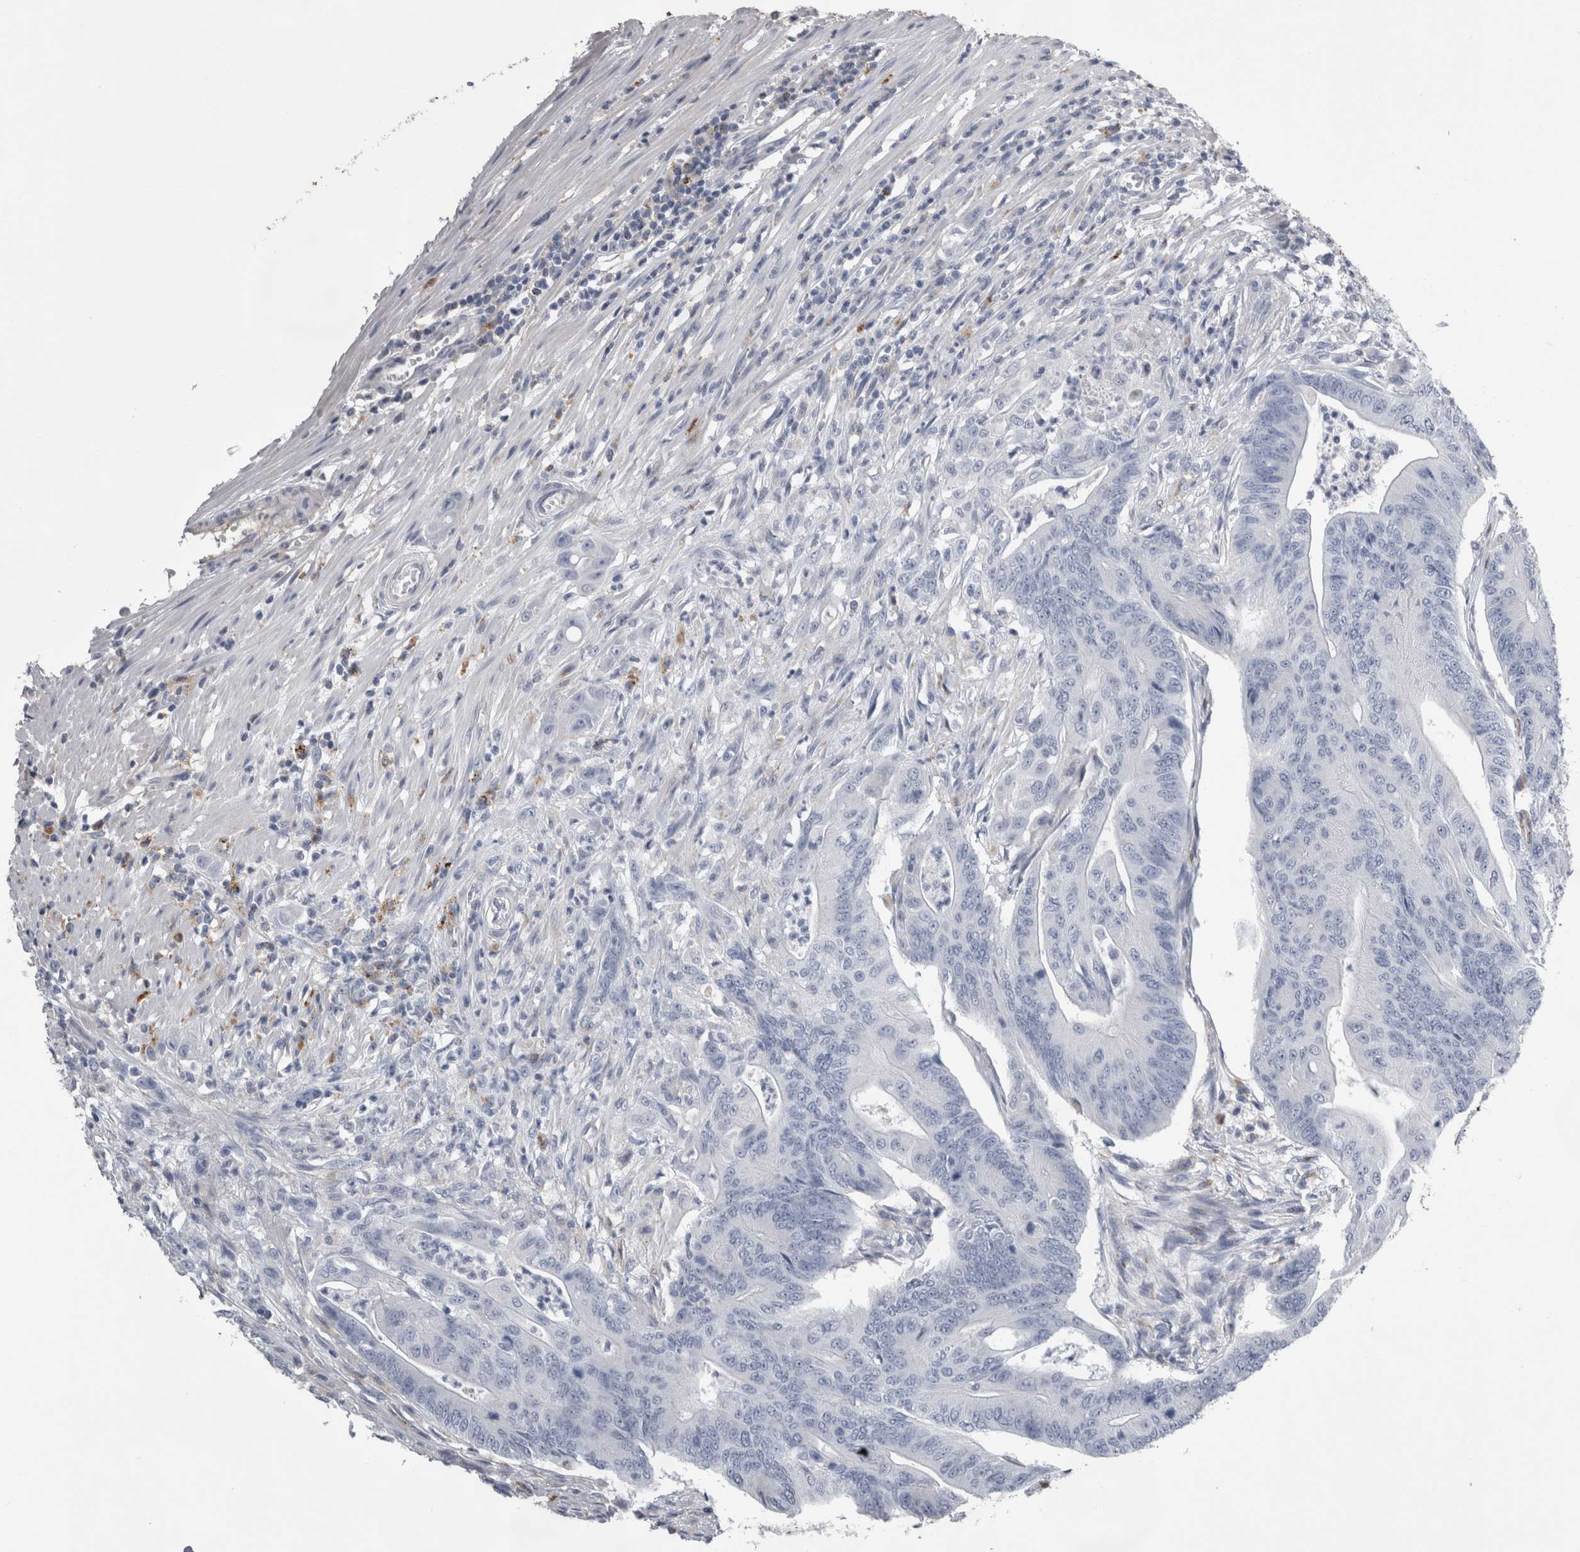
{"staining": {"intensity": "negative", "quantity": "none", "location": "none"}, "tissue": "colorectal cancer", "cell_type": "Tumor cells", "image_type": "cancer", "snomed": [{"axis": "morphology", "description": "Adenoma, NOS"}, {"axis": "morphology", "description": "Adenocarcinoma, NOS"}, {"axis": "topography", "description": "Colon"}], "caption": "Immunohistochemical staining of colorectal adenoma reveals no significant positivity in tumor cells.", "gene": "DPP7", "patient": {"sex": "male", "age": 79}}